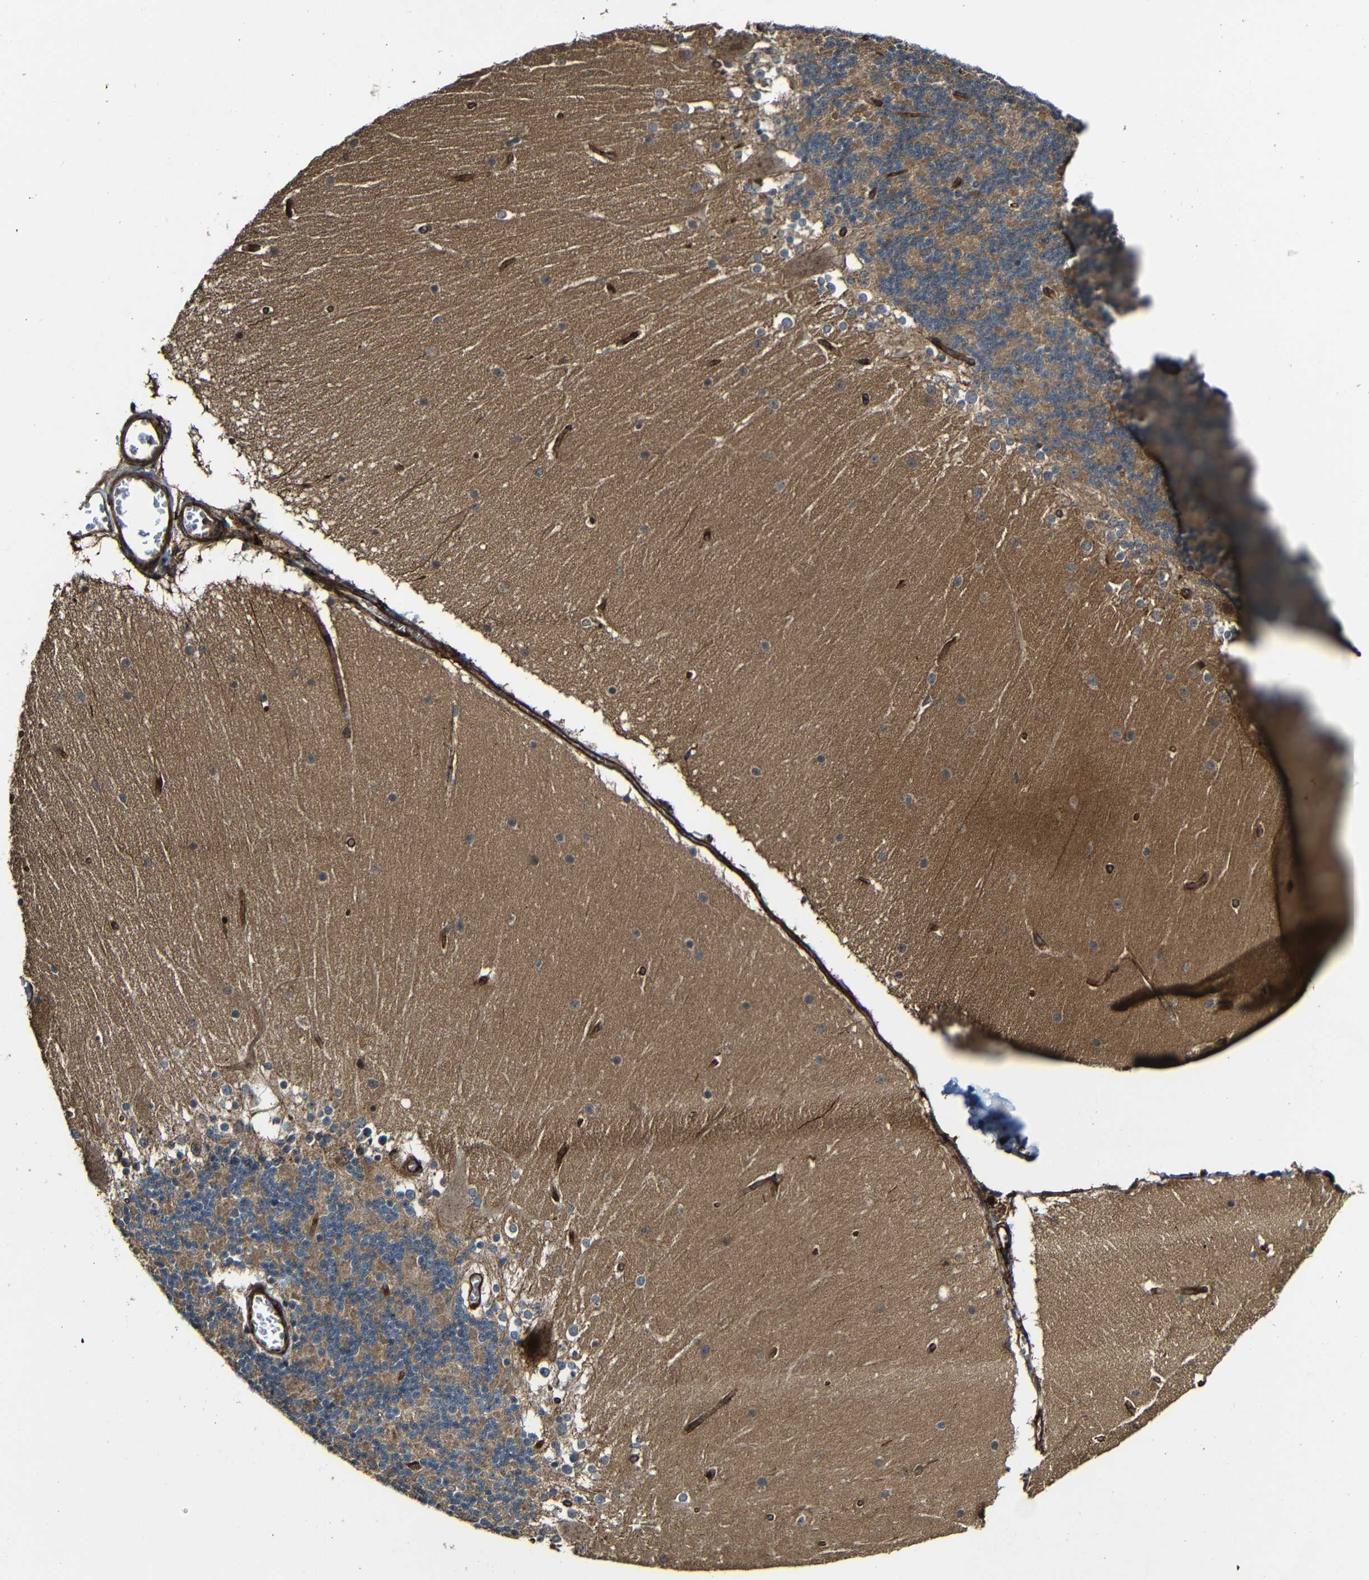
{"staining": {"intensity": "moderate", "quantity": "25%-75%", "location": "cytoplasmic/membranous"}, "tissue": "cerebellum", "cell_type": "Cells in granular layer", "image_type": "normal", "snomed": [{"axis": "morphology", "description": "Normal tissue, NOS"}, {"axis": "topography", "description": "Cerebellum"}], "caption": "Protein expression analysis of benign cerebellum demonstrates moderate cytoplasmic/membranous staining in about 25%-75% of cells in granular layer. (IHC, brightfield microscopy, high magnification).", "gene": "RELL1", "patient": {"sex": "female", "age": 19}}